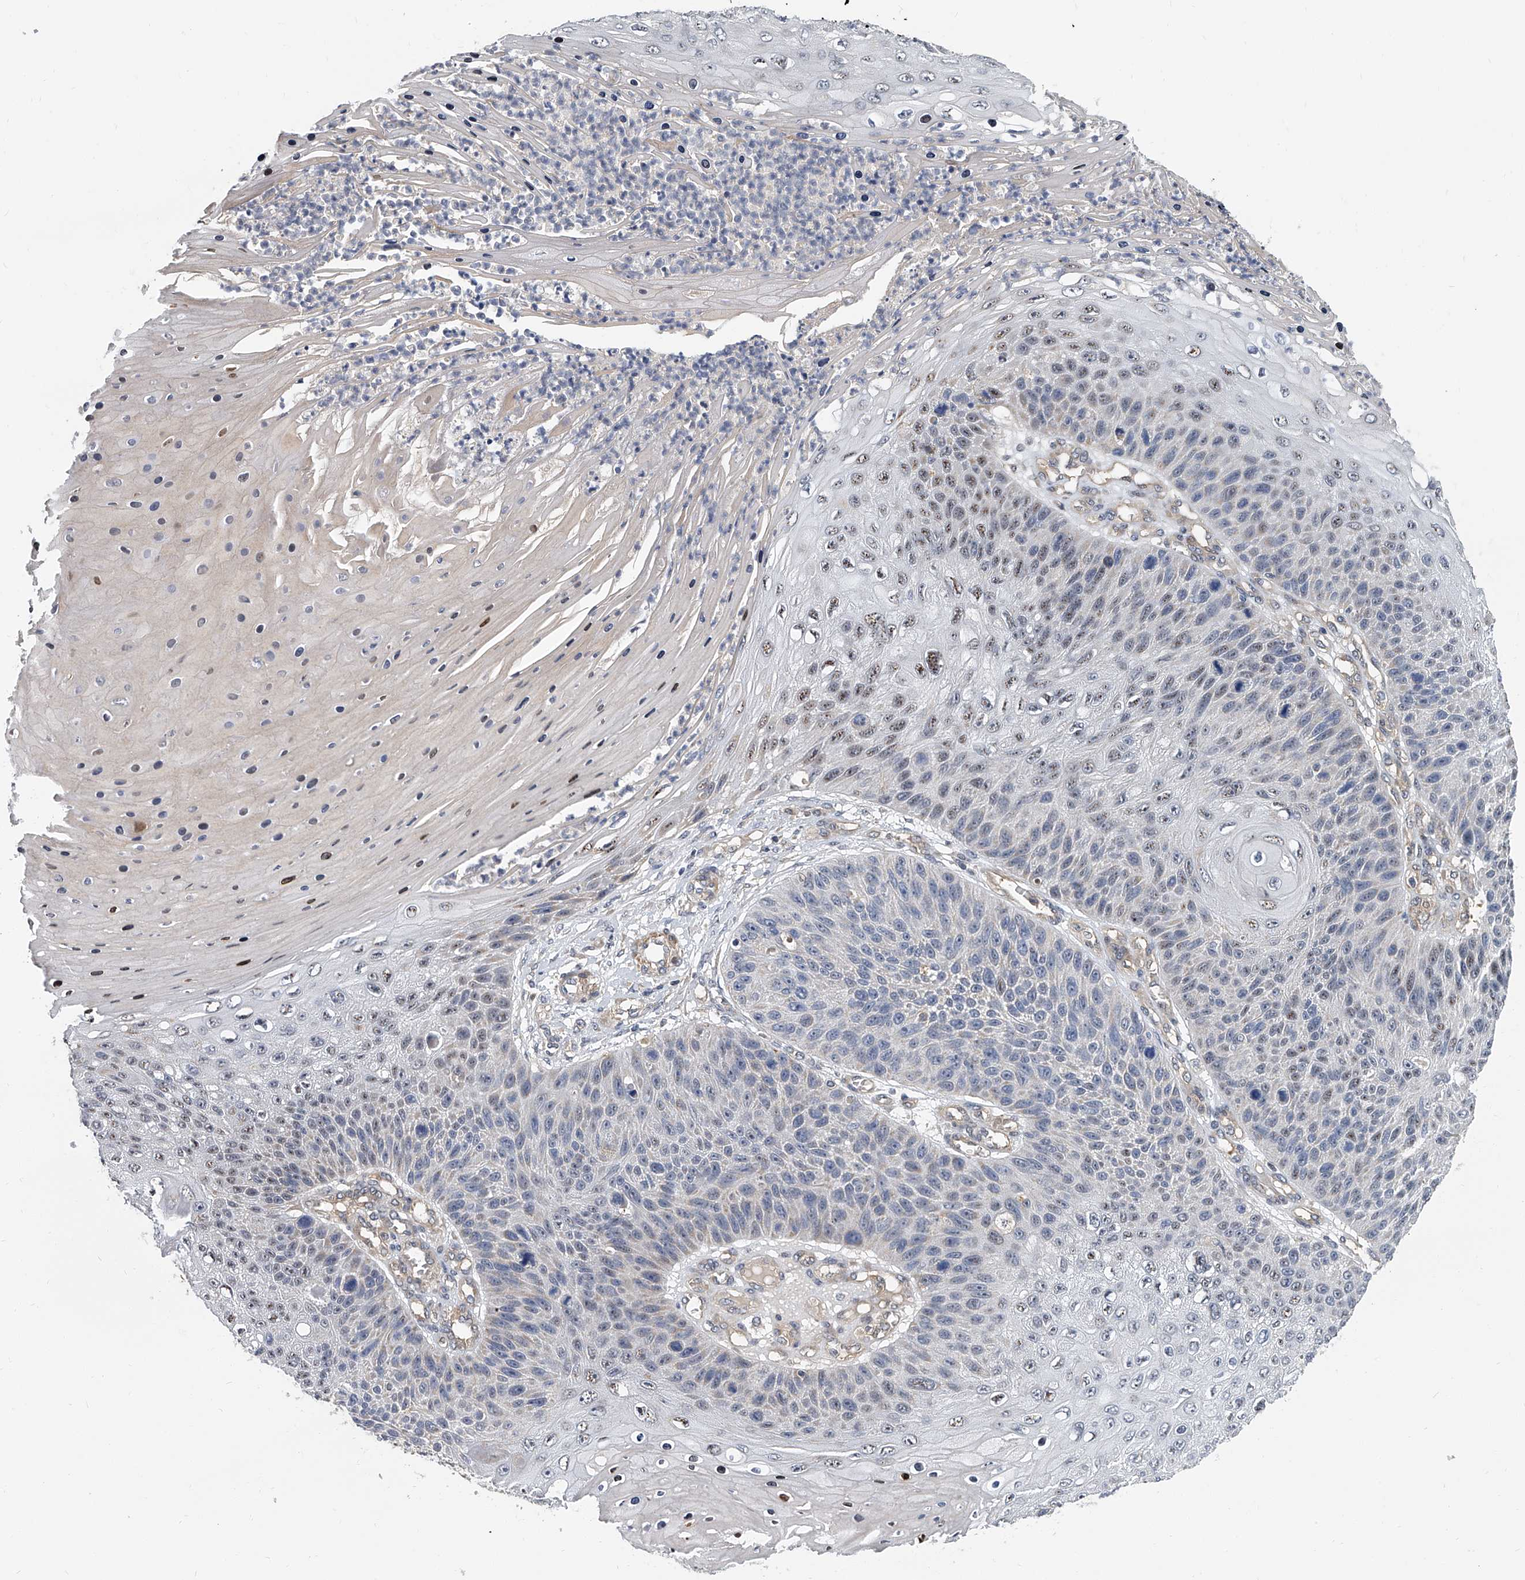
{"staining": {"intensity": "weak", "quantity": "<25%", "location": "nuclear"}, "tissue": "skin cancer", "cell_type": "Tumor cells", "image_type": "cancer", "snomed": [{"axis": "morphology", "description": "Squamous cell carcinoma, NOS"}, {"axis": "topography", "description": "Skin"}], "caption": "An immunohistochemistry (IHC) micrograph of squamous cell carcinoma (skin) is shown. There is no staining in tumor cells of squamous cell carcinoma (skin). The staining was performed using DAB to visualize the protein expression in brown, while the nuclei were stained in blue with hematoxylin (Magnification: 20x).", "gene": "CD200", "patient": {"sex": "female", "age": 88}}